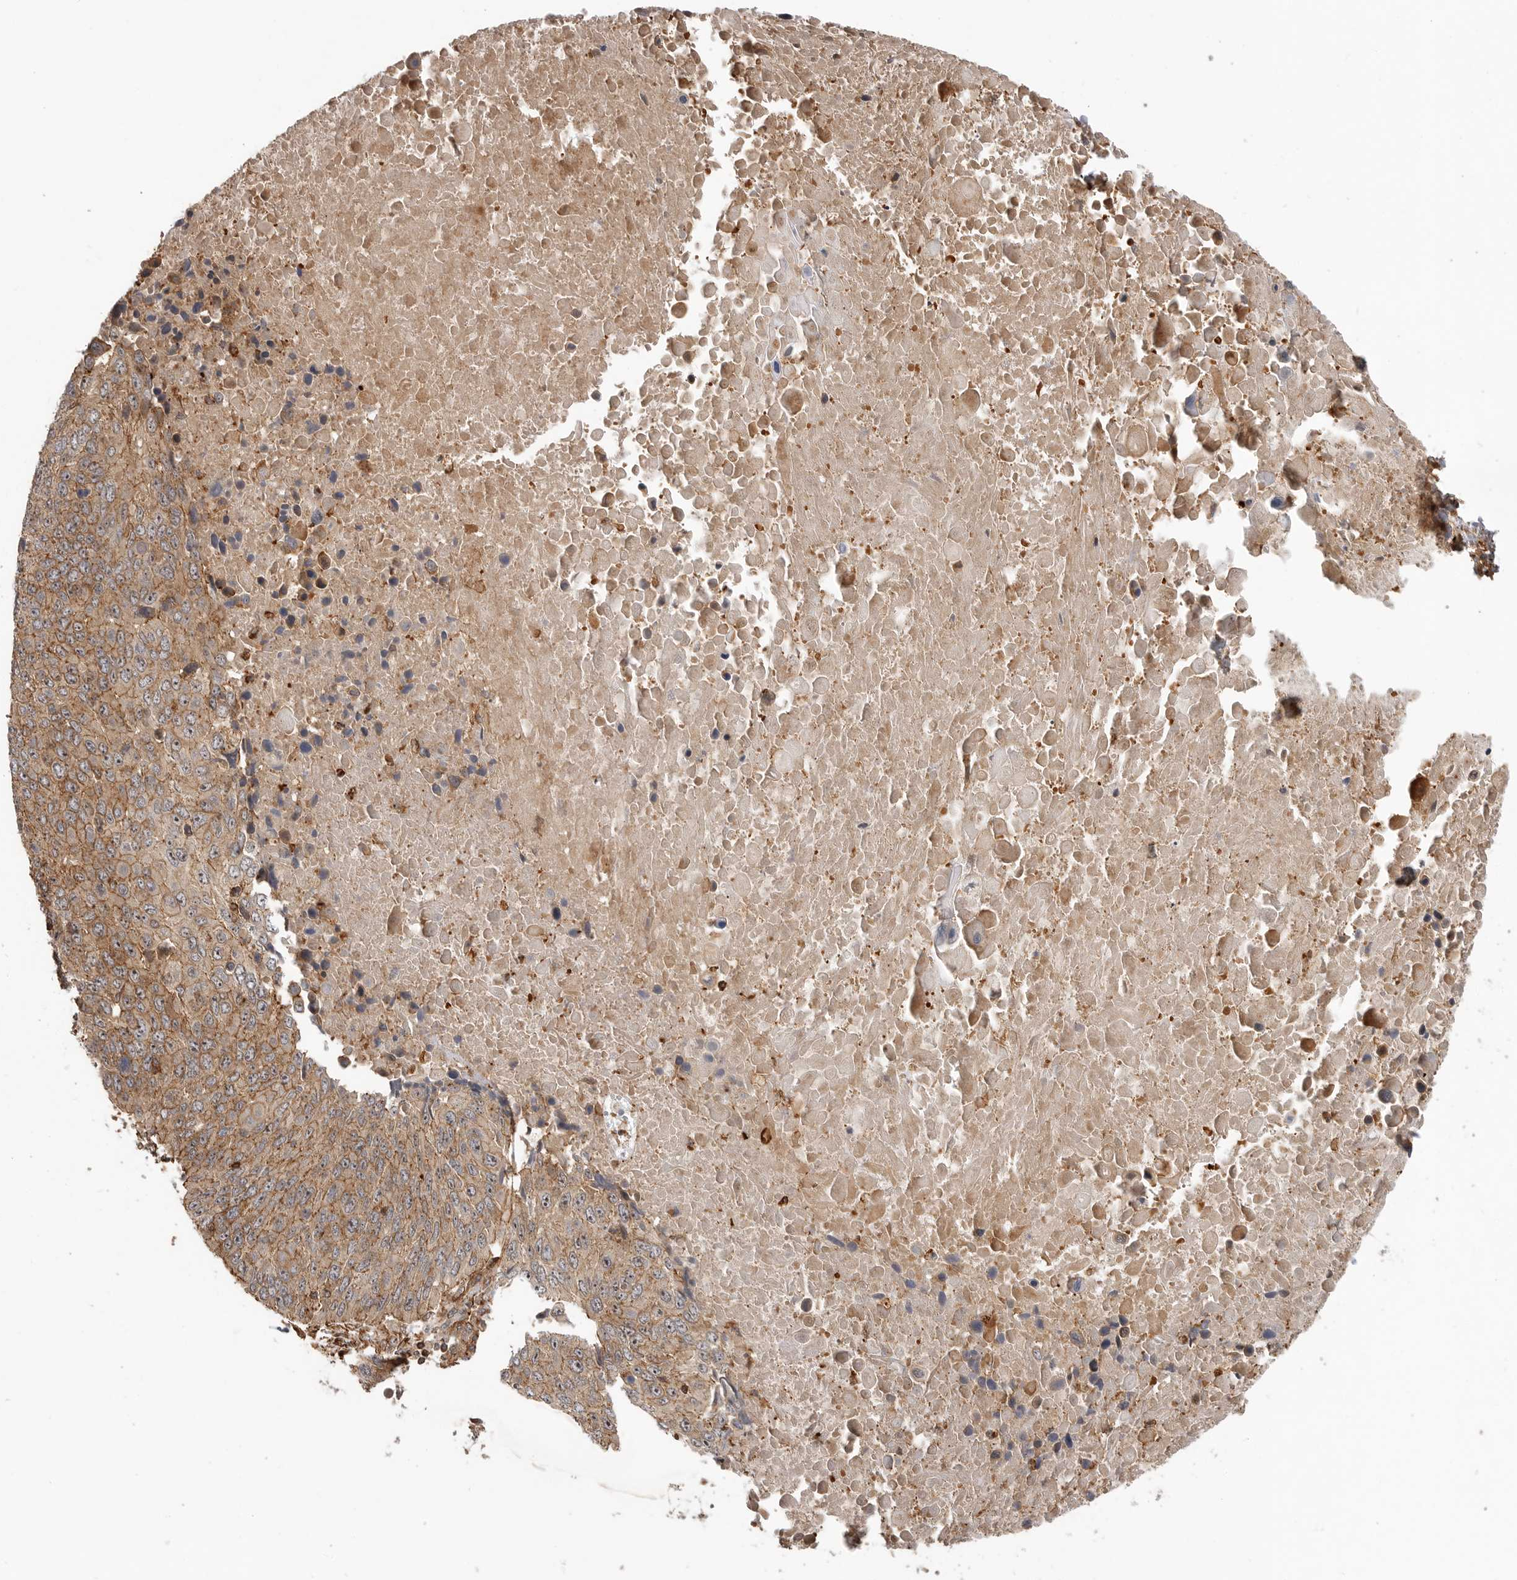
{"staining": {"intensity": "moderate", "quantity": ">75%", "location": "cytoplasmic/membranous"}, "tissue": "lung cancer", "cell_type": "Tumor cells", "image_type": "cancer", "snomed": [{"axis": "morphology", "description": "Squamous cell carcinoma, NOS"}, {"axis": "topography", "description": "Lung"}], "caption": "High-power microscopy captured an IHC micrograph of lung cancer (squamous cell carcinoma), revealing moderate cytoplasmic/membranous staining in approximately >75% of tumor cells.", "gene": "GPATCH2", "patient": {"sex": "male", "age": 66}}